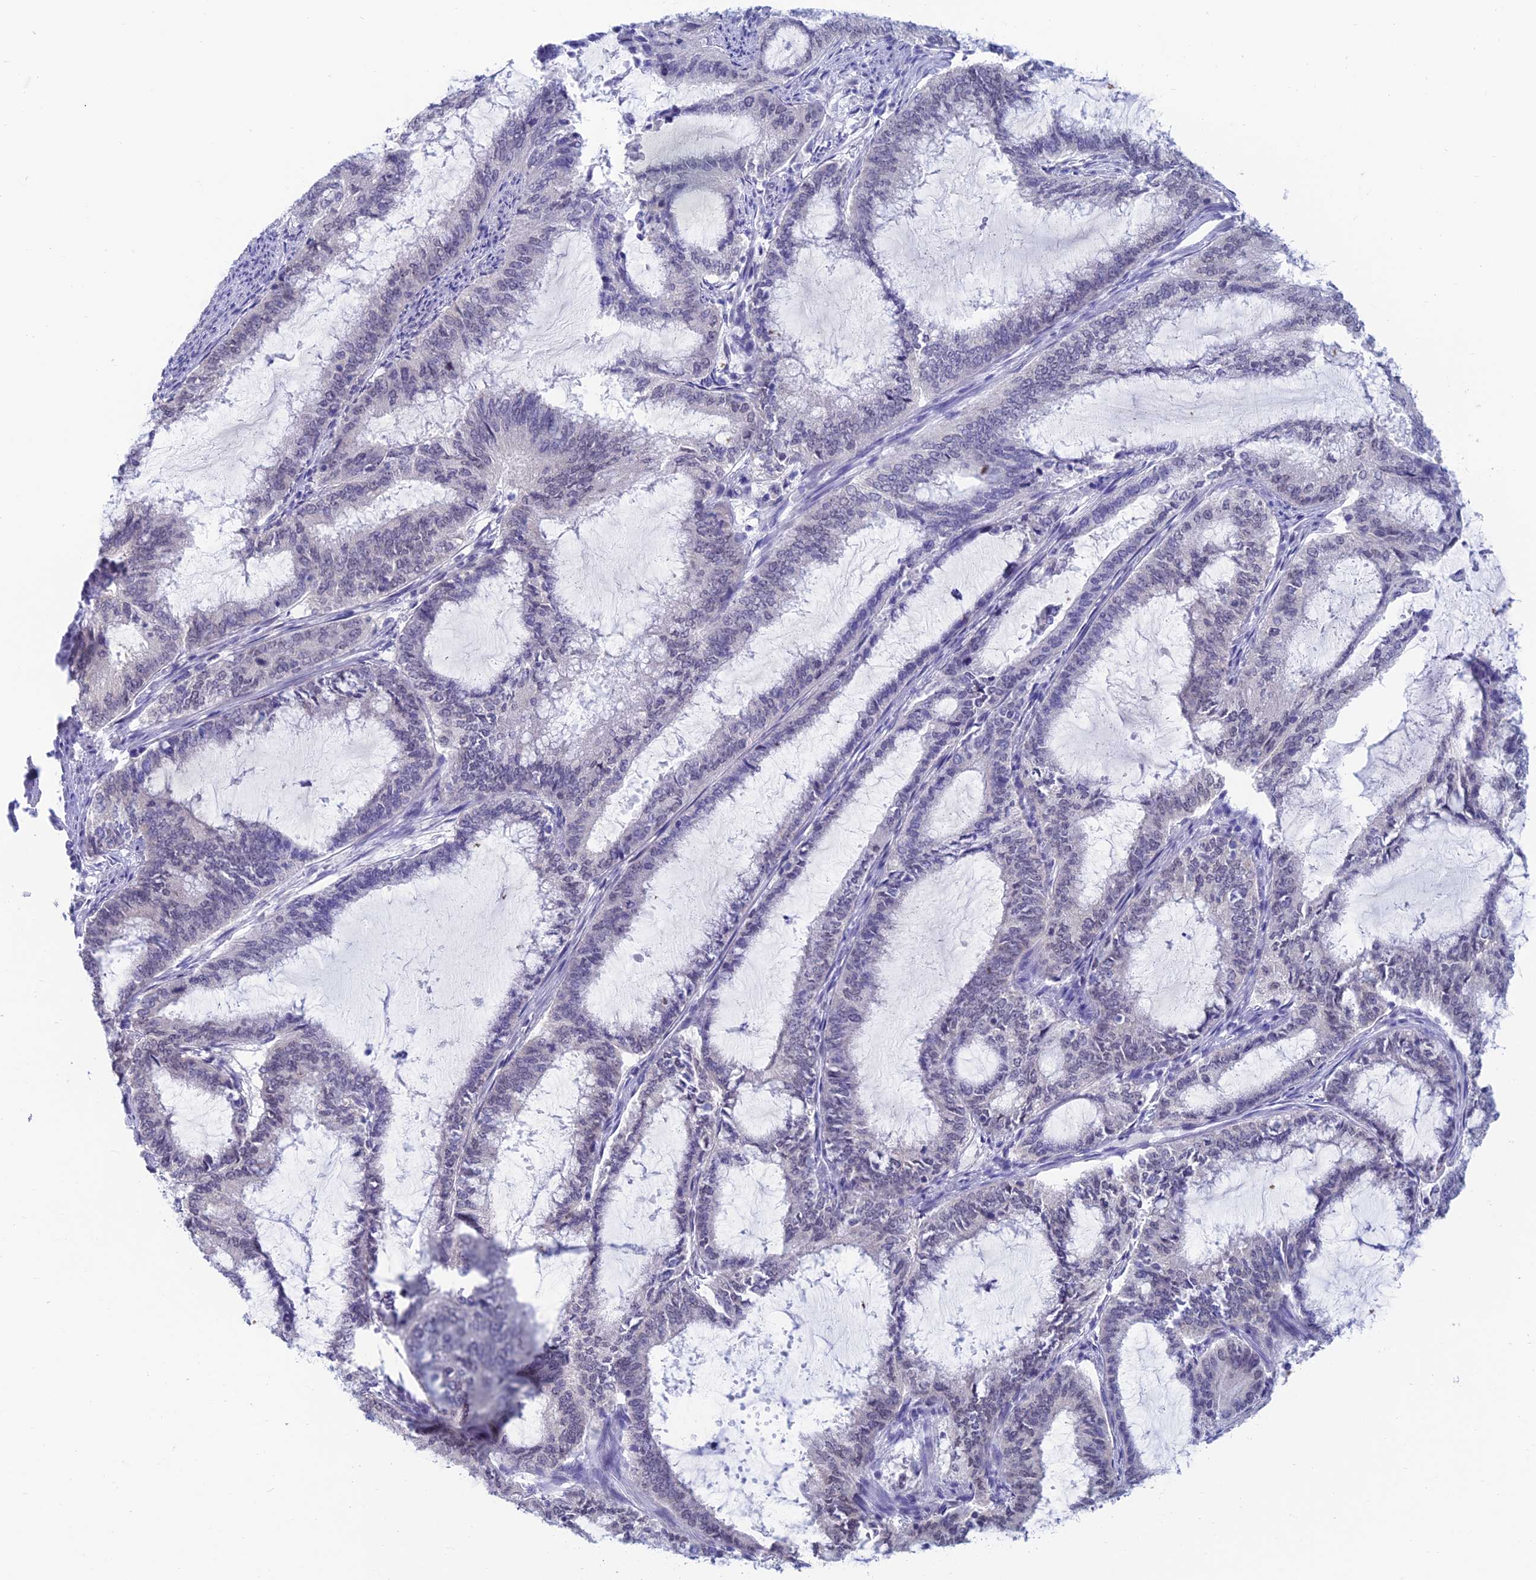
{"staining": {"intensity": "negative", "quantity": "none", "location": "none"}, "tissue": "endometrial cancer", "cell_type": "Tumor cells", "image_type": "cancer", "snomed": [{"axis": "morphology", "description": "Adenocarcinoma, NOS"}, {"axis": "topography", "description": "Endometrium"}], "caption": "Tumor cells show no significant protein expression in endometrial cancer.", "gene": "NABP2", "patient": {"sex": "female", "age": 51}}